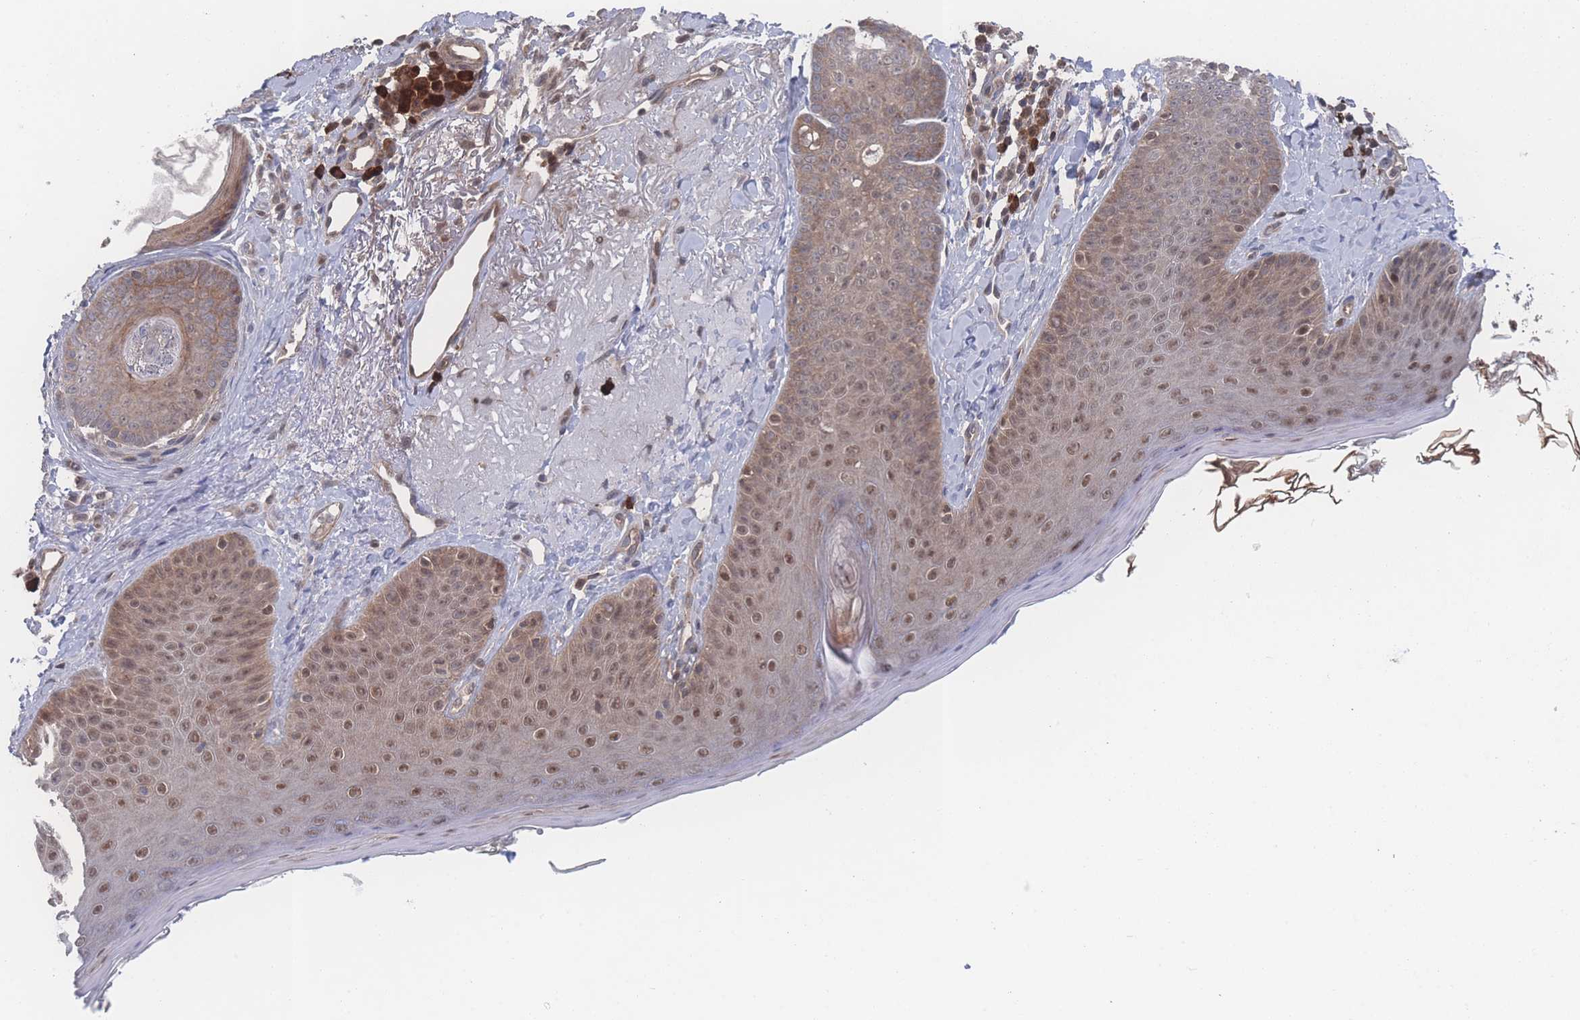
{"staining": {"intensity": "weak", "quantity": "25%-75%", "location": "nuclear"}, "tissue": "skin", "cell_type": "Fibroblasts", "image_type": "normal", "snomed": [{"axis": "morphology", "description": "Normal tissue, NOS"}, {"axis": "topography", "description": "Skin"}], "caption": "A brown stain shows weak nuclear expression of a protein in fibroblasts of benign skin.", "gene": "PSMA1", "patient": {"sex": "male", "age": 57}}